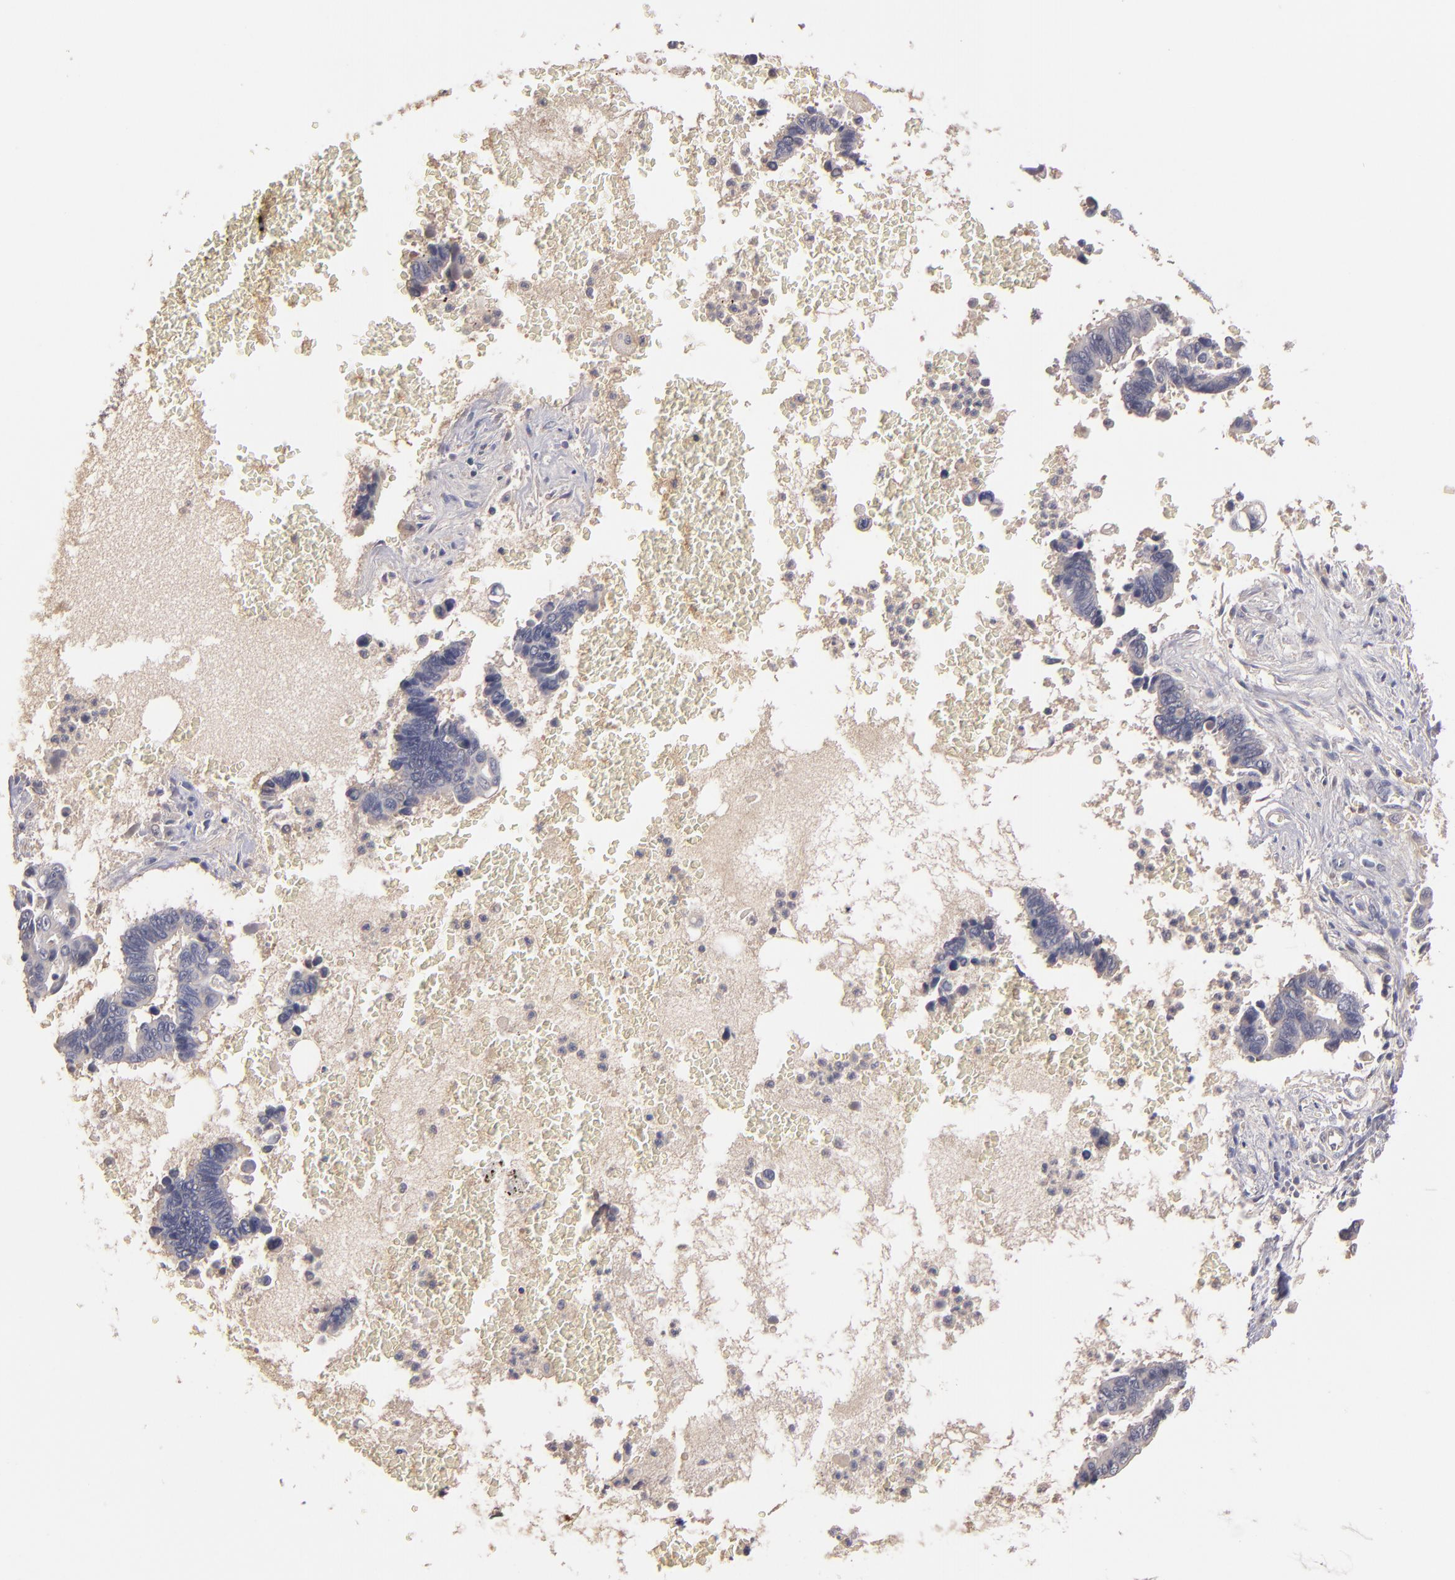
{"staining": {"intensity": "weak", "quantity": "25%-75%", "location": "cytoplasmic/membranous"}, "tissue": "pancreatic cancer", "cell_type": "Tumor cells", "image_type": "cancer", "snomed": [{"axis": "morphology", "description": "Adenocarcinoma, NOS"}, {"axis": "topography", "description": "Pancreas"}], "caption": "A low amount of weak cytoplasmic/membranous staining is seen in about 25%-75% of tumor cells in adenocarcinoma (pancreatic) tissue.", "gene": "UPF3B", "patient": {"sex": "female", "age": 70}}